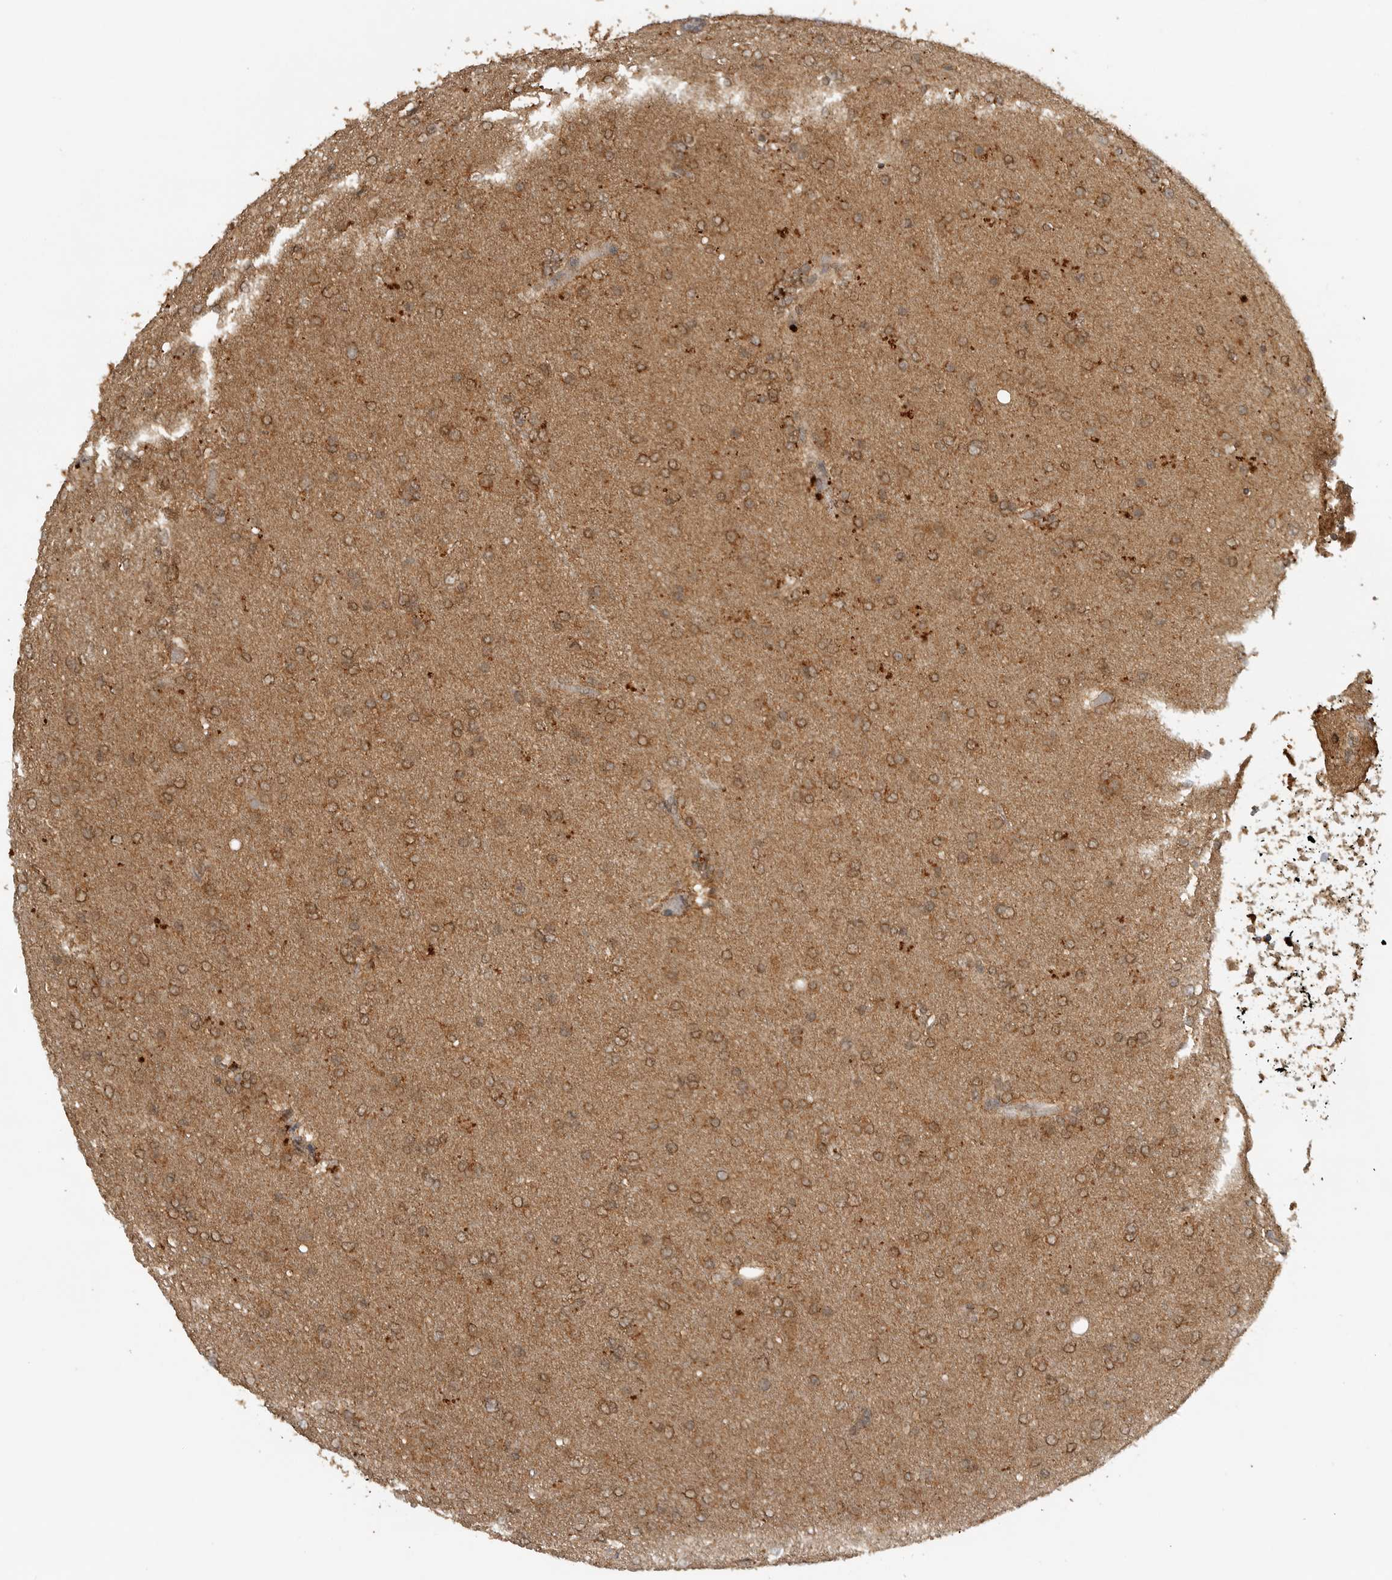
{"staining": {"intensity": "moderate", "quantity": ">75%", "location": "cytoplasmic/membranous"}, "tissue": "glioma", "cell_type": "Tumor cells", "image_type": "cancer", "snomed": [{"axis": "morphology", "description": "Glioma, malignant, High grade"}, {"axis": "topography", "description": "Cerebral cortex"}], "caption": "Immunohistochemical staining of malignant high-grade glioma shows medium levels of moderate cytoplasmic/membranous positivity in approximately >75% of tumor cells.", "gene": "ICOSLG", "patient": {"sex": "female", "age": 36}}